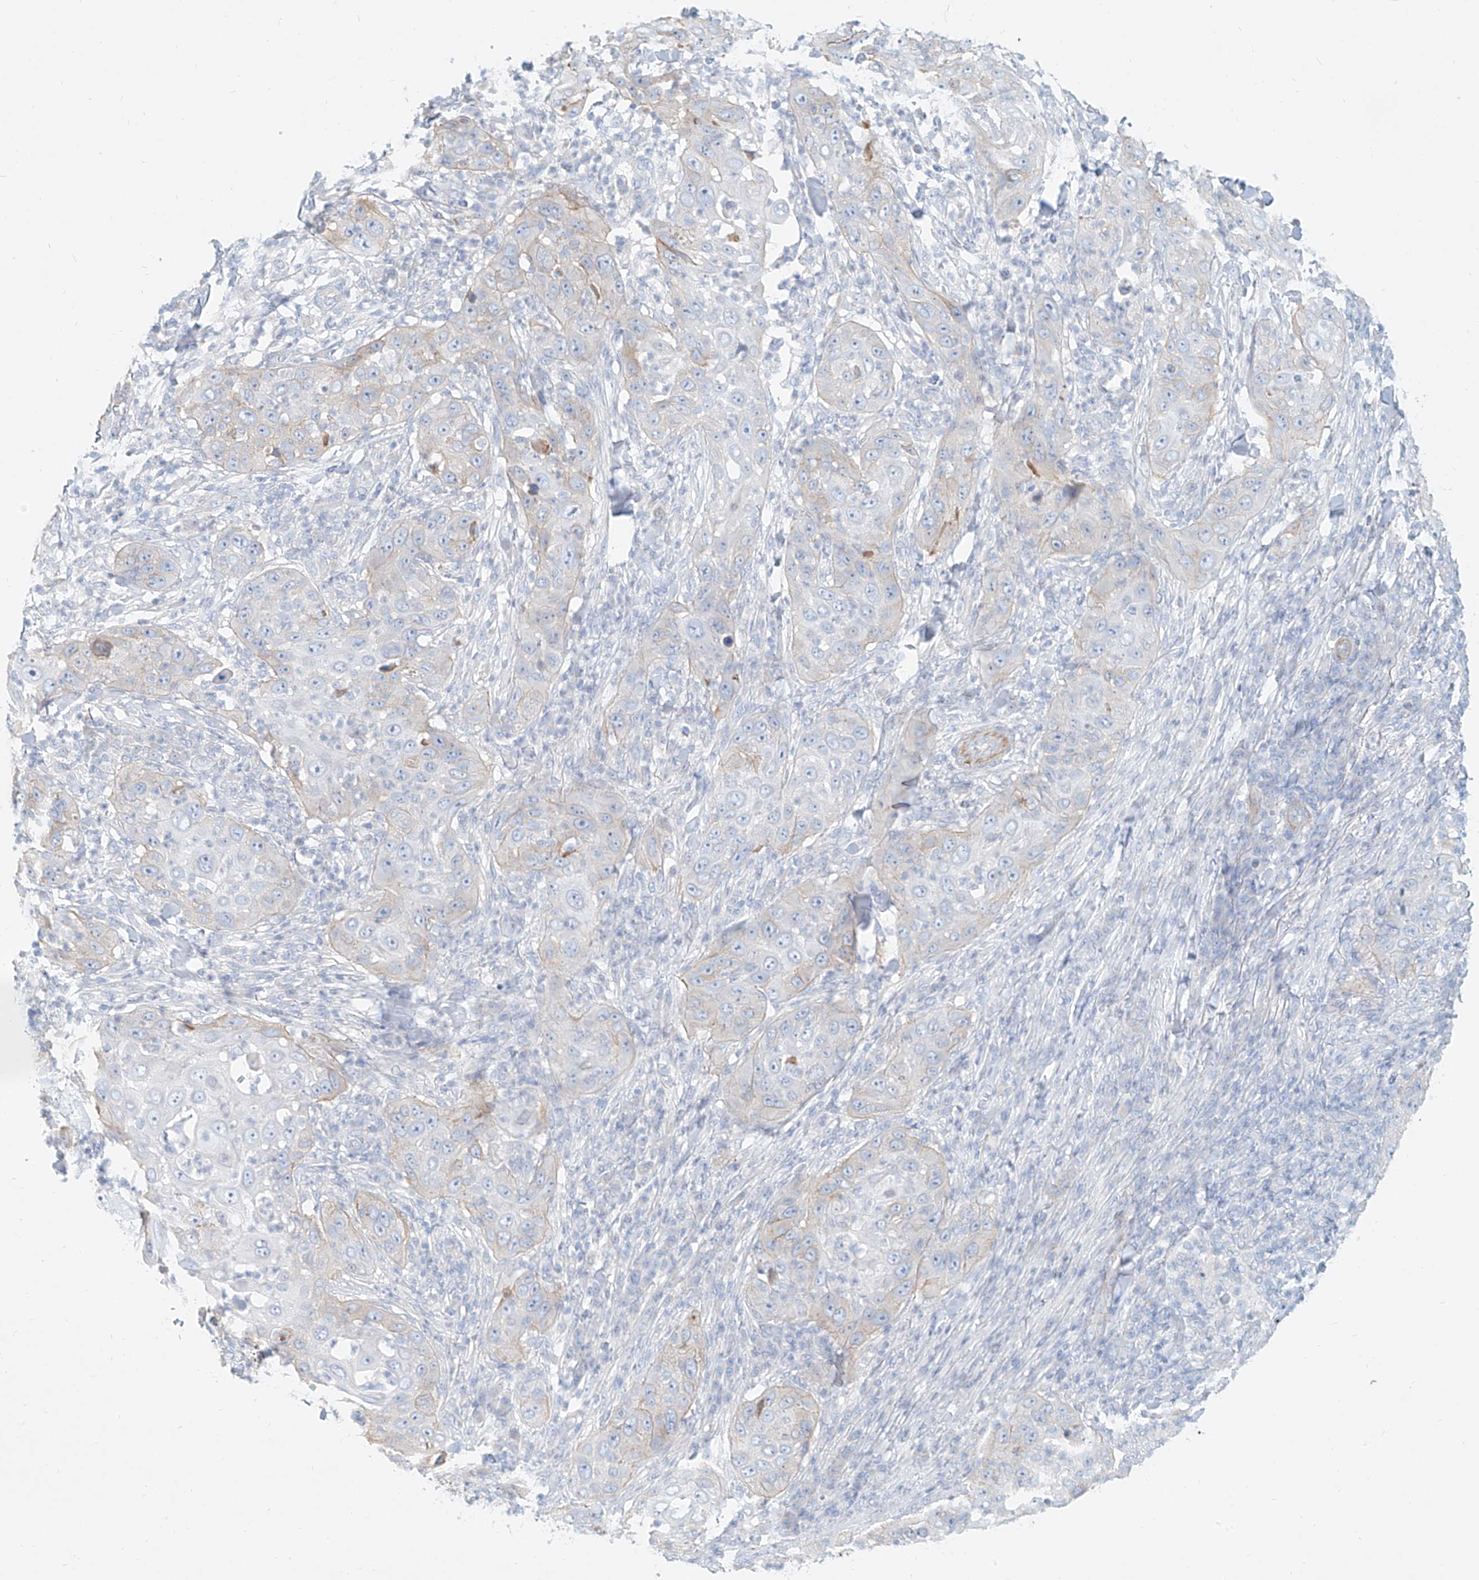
{"staining": {"intensity": "weak", "quantity": "<25%", "location": "cytoplasmic/membranous"}, "tissue": "skin cancer", "cell_type": "Tumor cells", "image_type": "cancer", "snomed": [{"axis": "morphology", "description": "Squamous cell carcinoma, NOS"}, {"axis": "topography", "description": "Skin"}], "caption": "Tumor cells are negative for brown protein staining in skin cancer (squamous cell carcinoma).", "gene": "AJM1", "patient": {"sex": "female", "age": 44}}